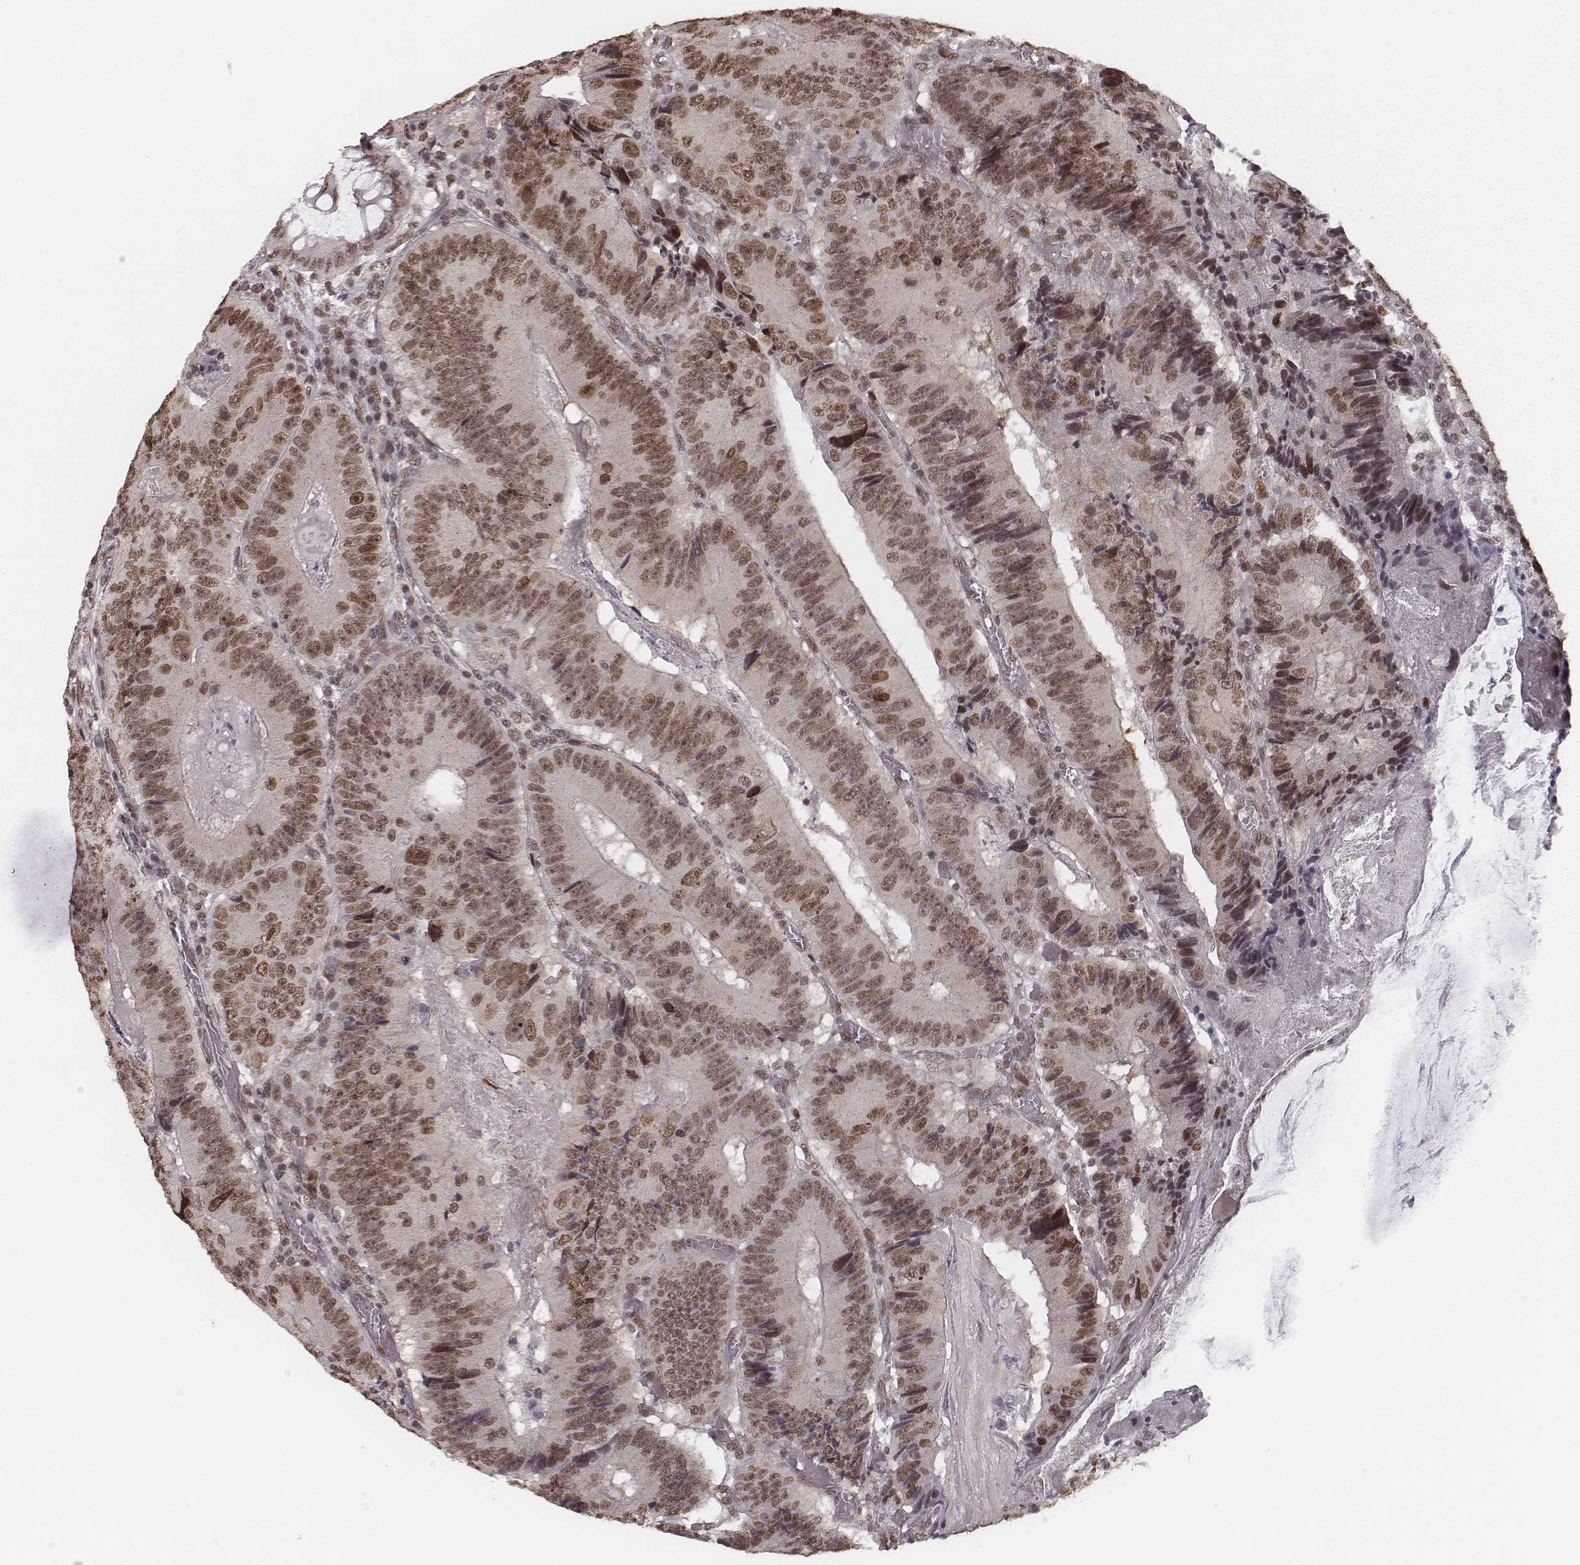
{"staining": {"intensity": "moderate", "quantity": ">75%", "location": "nuclear"}, "tissue": "colorectal cancer", "cell_type": "Tumor cells", "image_type": "cancer", "snomed": [{"axis": "morphology", "description": "Adenocarcinoma, NOS"}, {"axis": "topography", "description": "Colon"}], "caption": "Protein staining displays moderate nuclear expression in approximately >75% of tumor cells in adenocarcinoma (colorectal). The staining was performed using DAB (3,3'-diaminobenzidine), with brown indicating positive protein expression. Nuclei are stained blue with hematoxylin.", "gene": "HMGA2", "patient": {"sex": "female", "age": 86}}